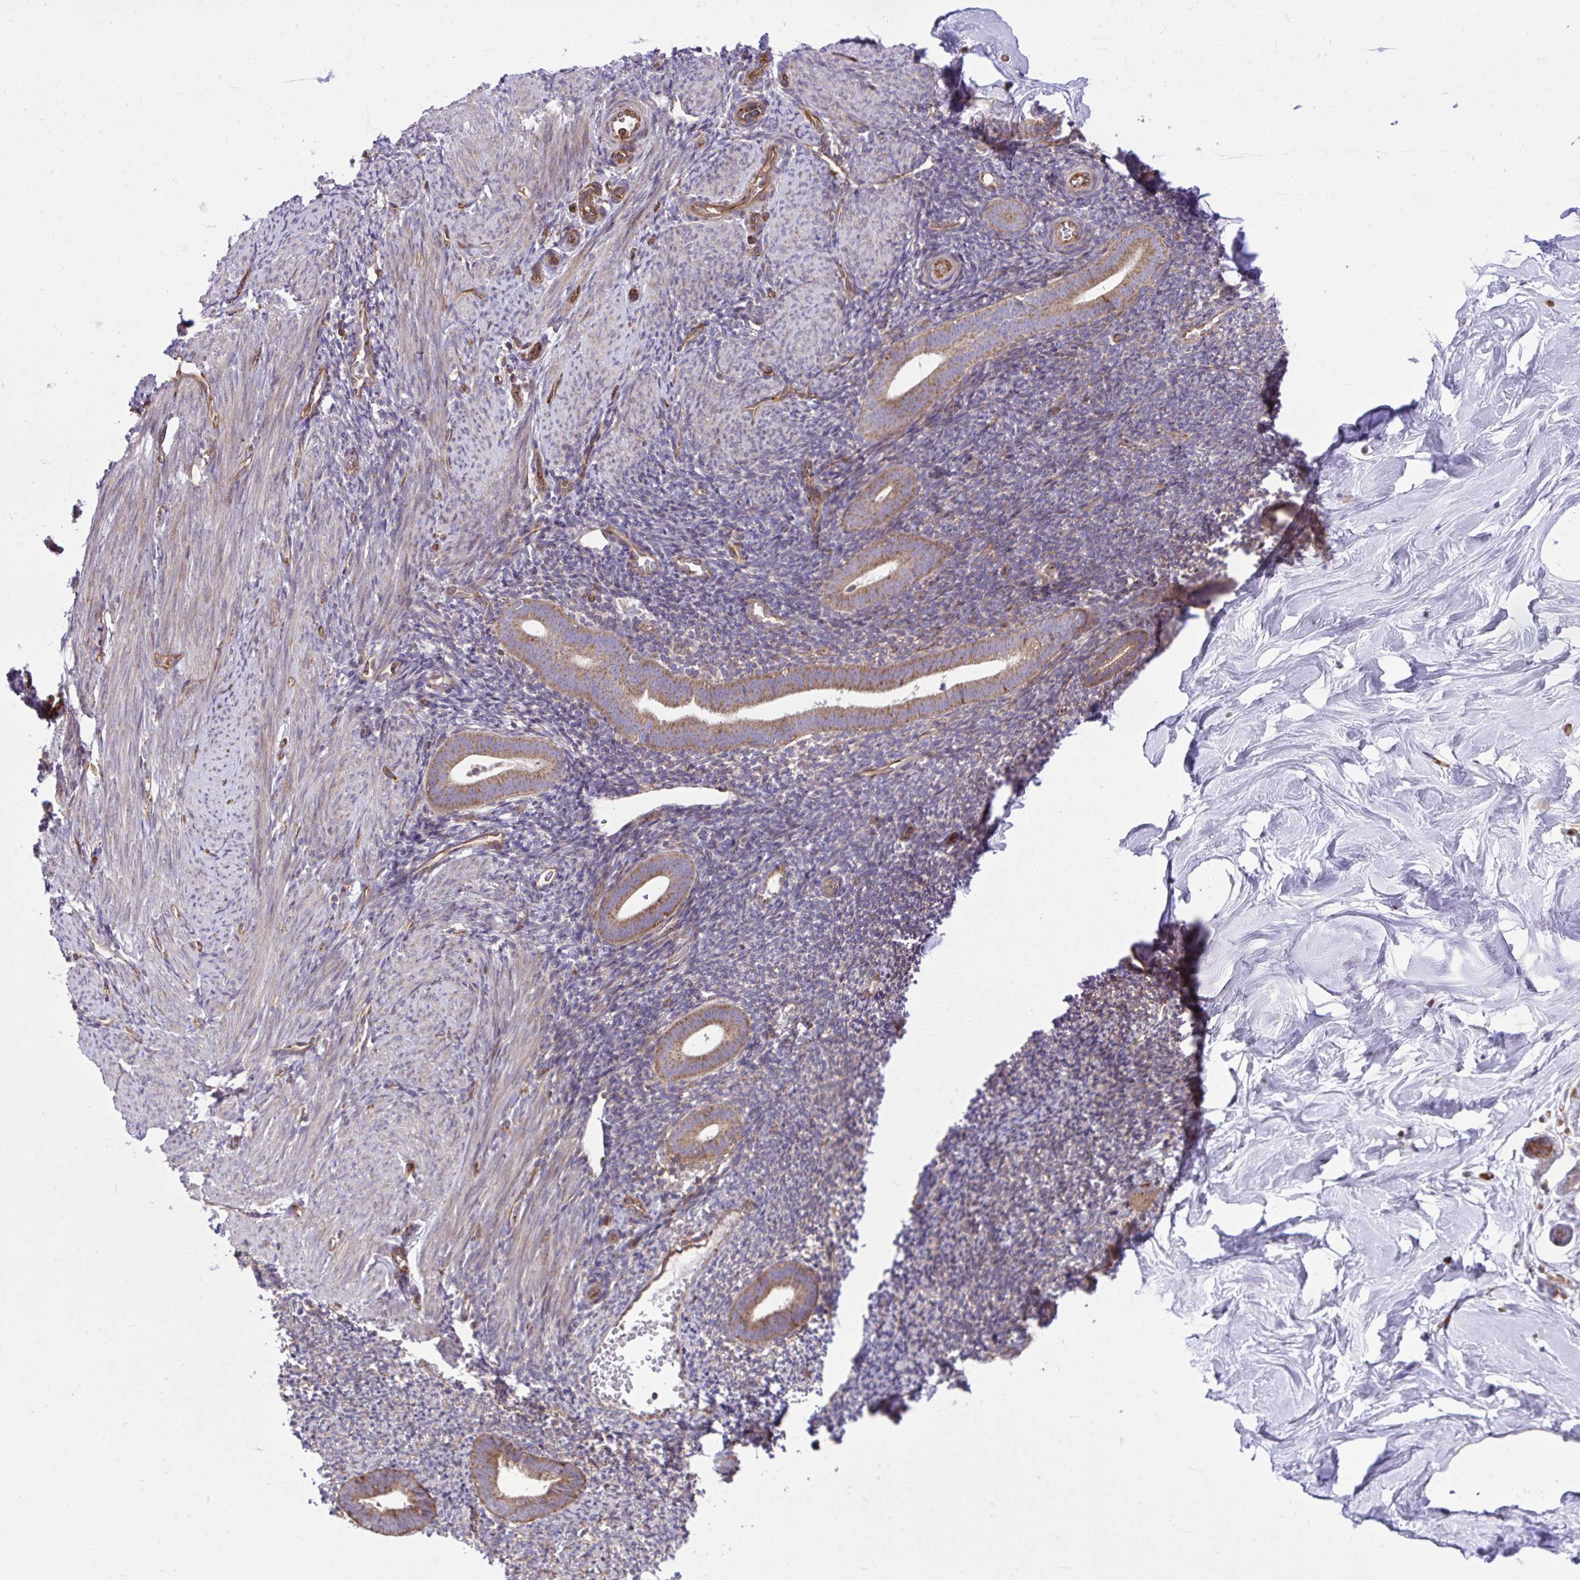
{"staining": {"intensity": "weak", "quantity": ">75%", "location": "cytoplasmic/membranous"}, "tissue": "endometrium", "cell_type": "Cells in endometrial stroma", "image_type": "normal", "snomed": [{"axis": "morphology", "description": "Normal tissue, NOS"}, {"axis": "topography", "description": "Endometrium"}], "caption": "Immunohistochemistry photomicrograph of unremarkable endometrium: endometrium stained using immunohistochemistry displays low levels of weak protein expression localized specifically in the cytoplasmic/membranous of cells in endometrial stroma, appearing as a cytoplasmic/membranous brown color.", "gene": "NMNAT3", "patient": {"sex": "female", "age": 39}}